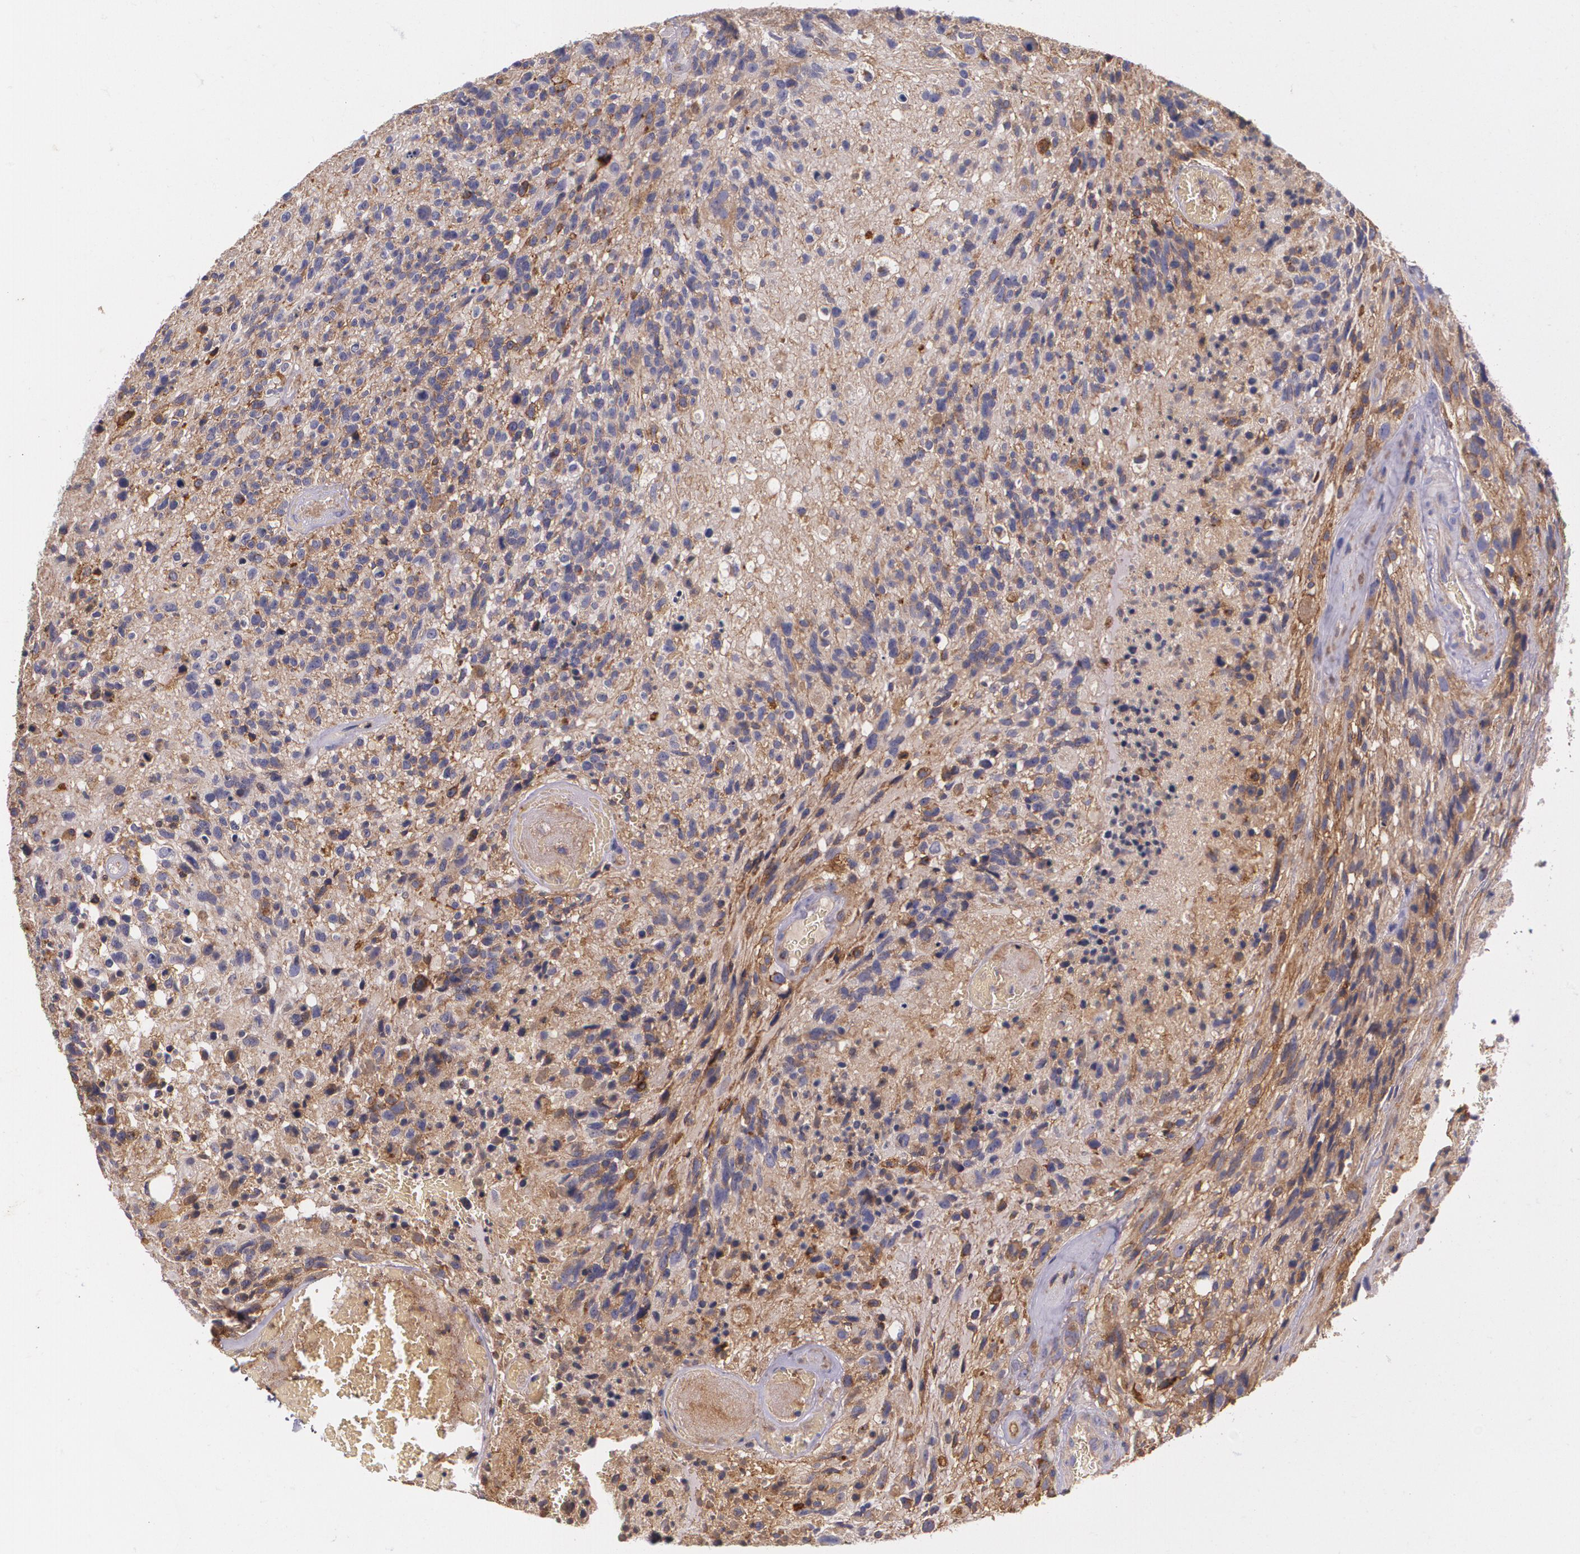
{"staining": {"intensity": "moderate", "quantity": "25%-75%", "location": "cytoplasmic/membranous"}, "tissue": "glioma", "cell_type": "Tumor cells", "image_type": "cancer", "snomed": [{"axis": "morphology", "description": "Glioma, malignant, High grade"}, {"axis": "topography", "description": "Brain"}], "caption": "Protein staining demonstrates moderate cytoplasmic/membranous positivity in about 25%-75% of tumor cells in glioma.", "gene": "B2M", "patient": {"sex": "male", "age": 72}}